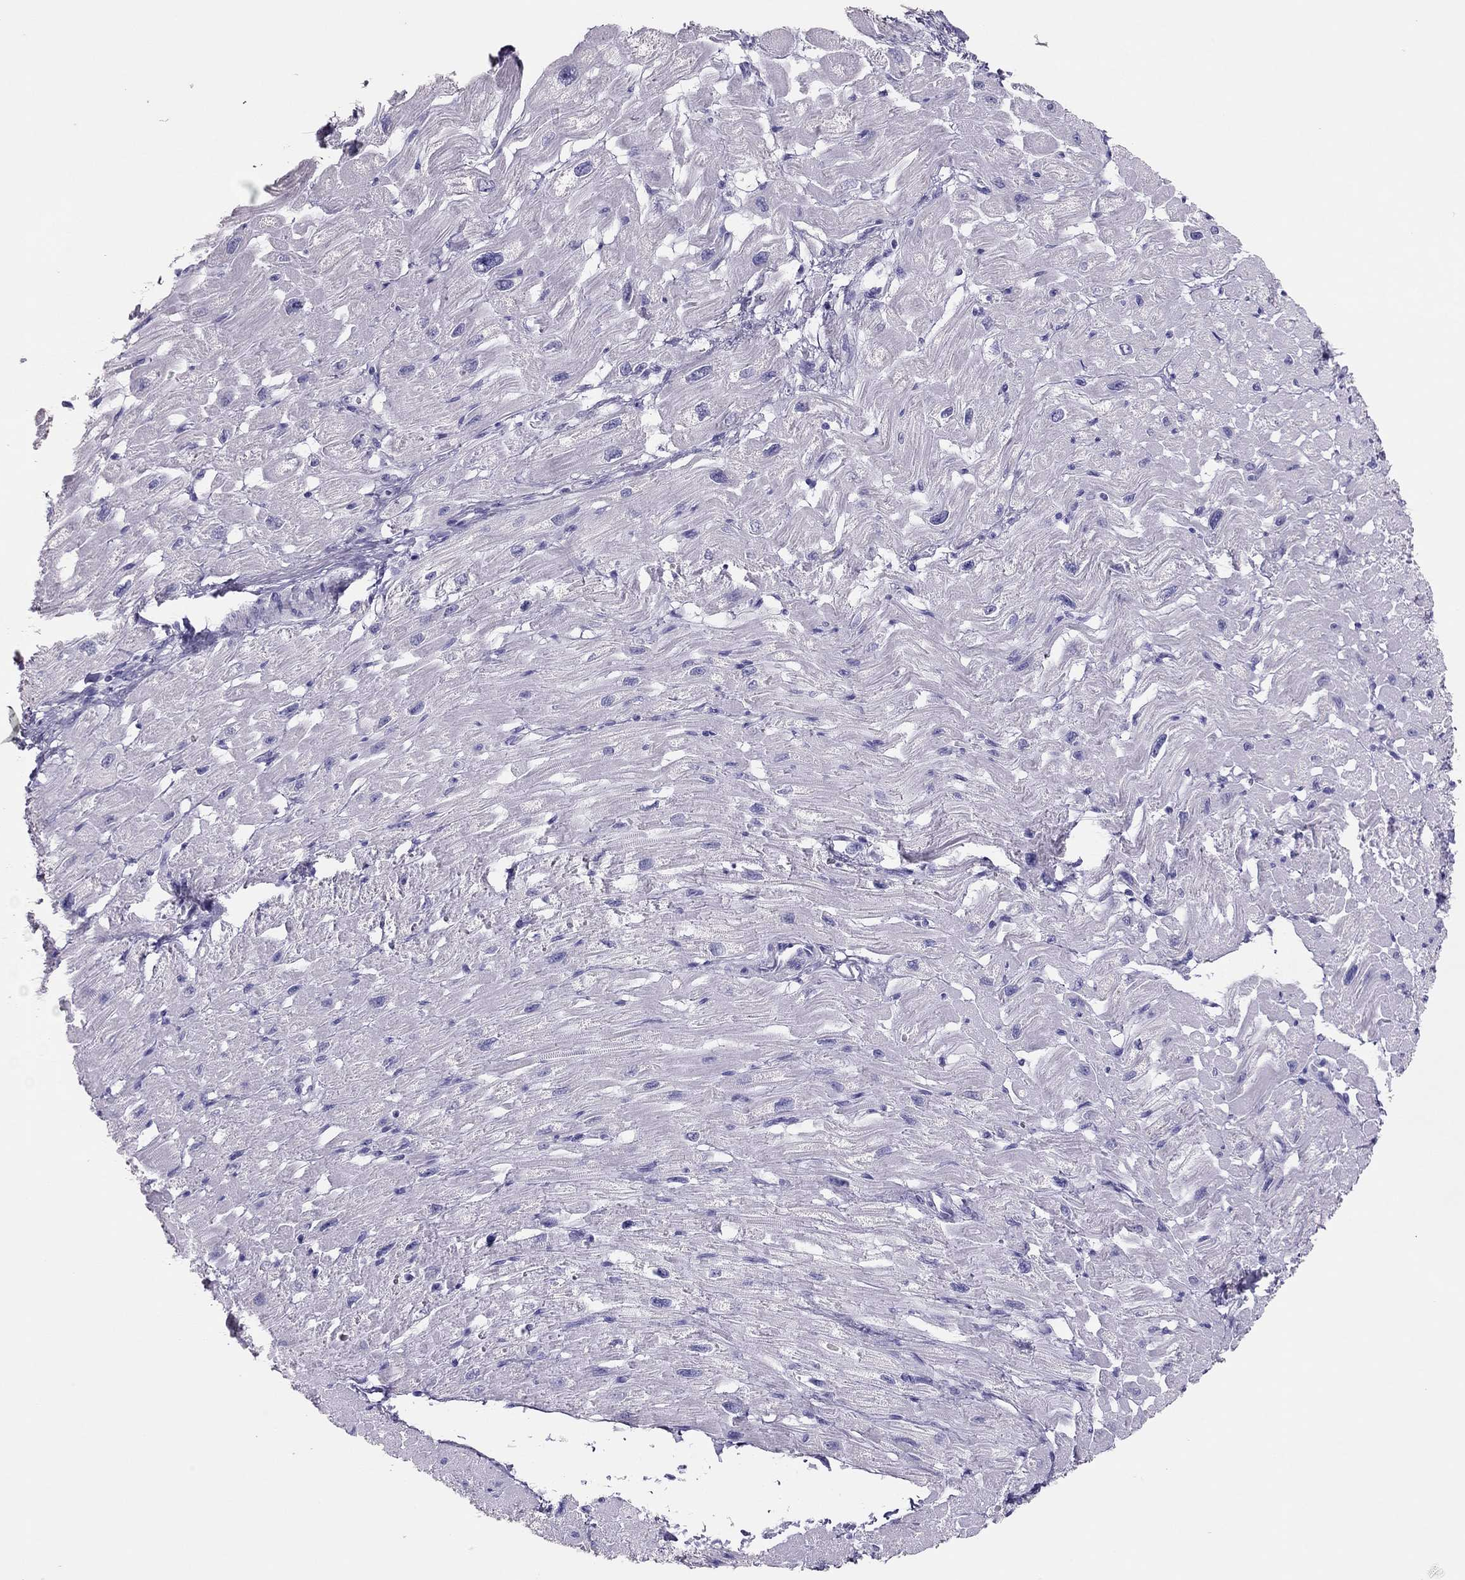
{"staining": {"intensity": "negative", "quantity": "none", "location": "none"}, "tissue": "heart muscle", "cell_type": "Cardiomyocytes", "image_type": "normal", "snomed": [{"axis": "morphology", "description": "Normal tissue, NOS"}, {"axis": "topography", "description": "Heart"}], "caption": "DAB (3,3'-diaminobenzidine) immunohistochemical staining of unremarkable human heart muscle reveals no significant staining in cardiomyocytes.", "gene": "TSHB", "patient": {"sex": "male", "age": 66}}